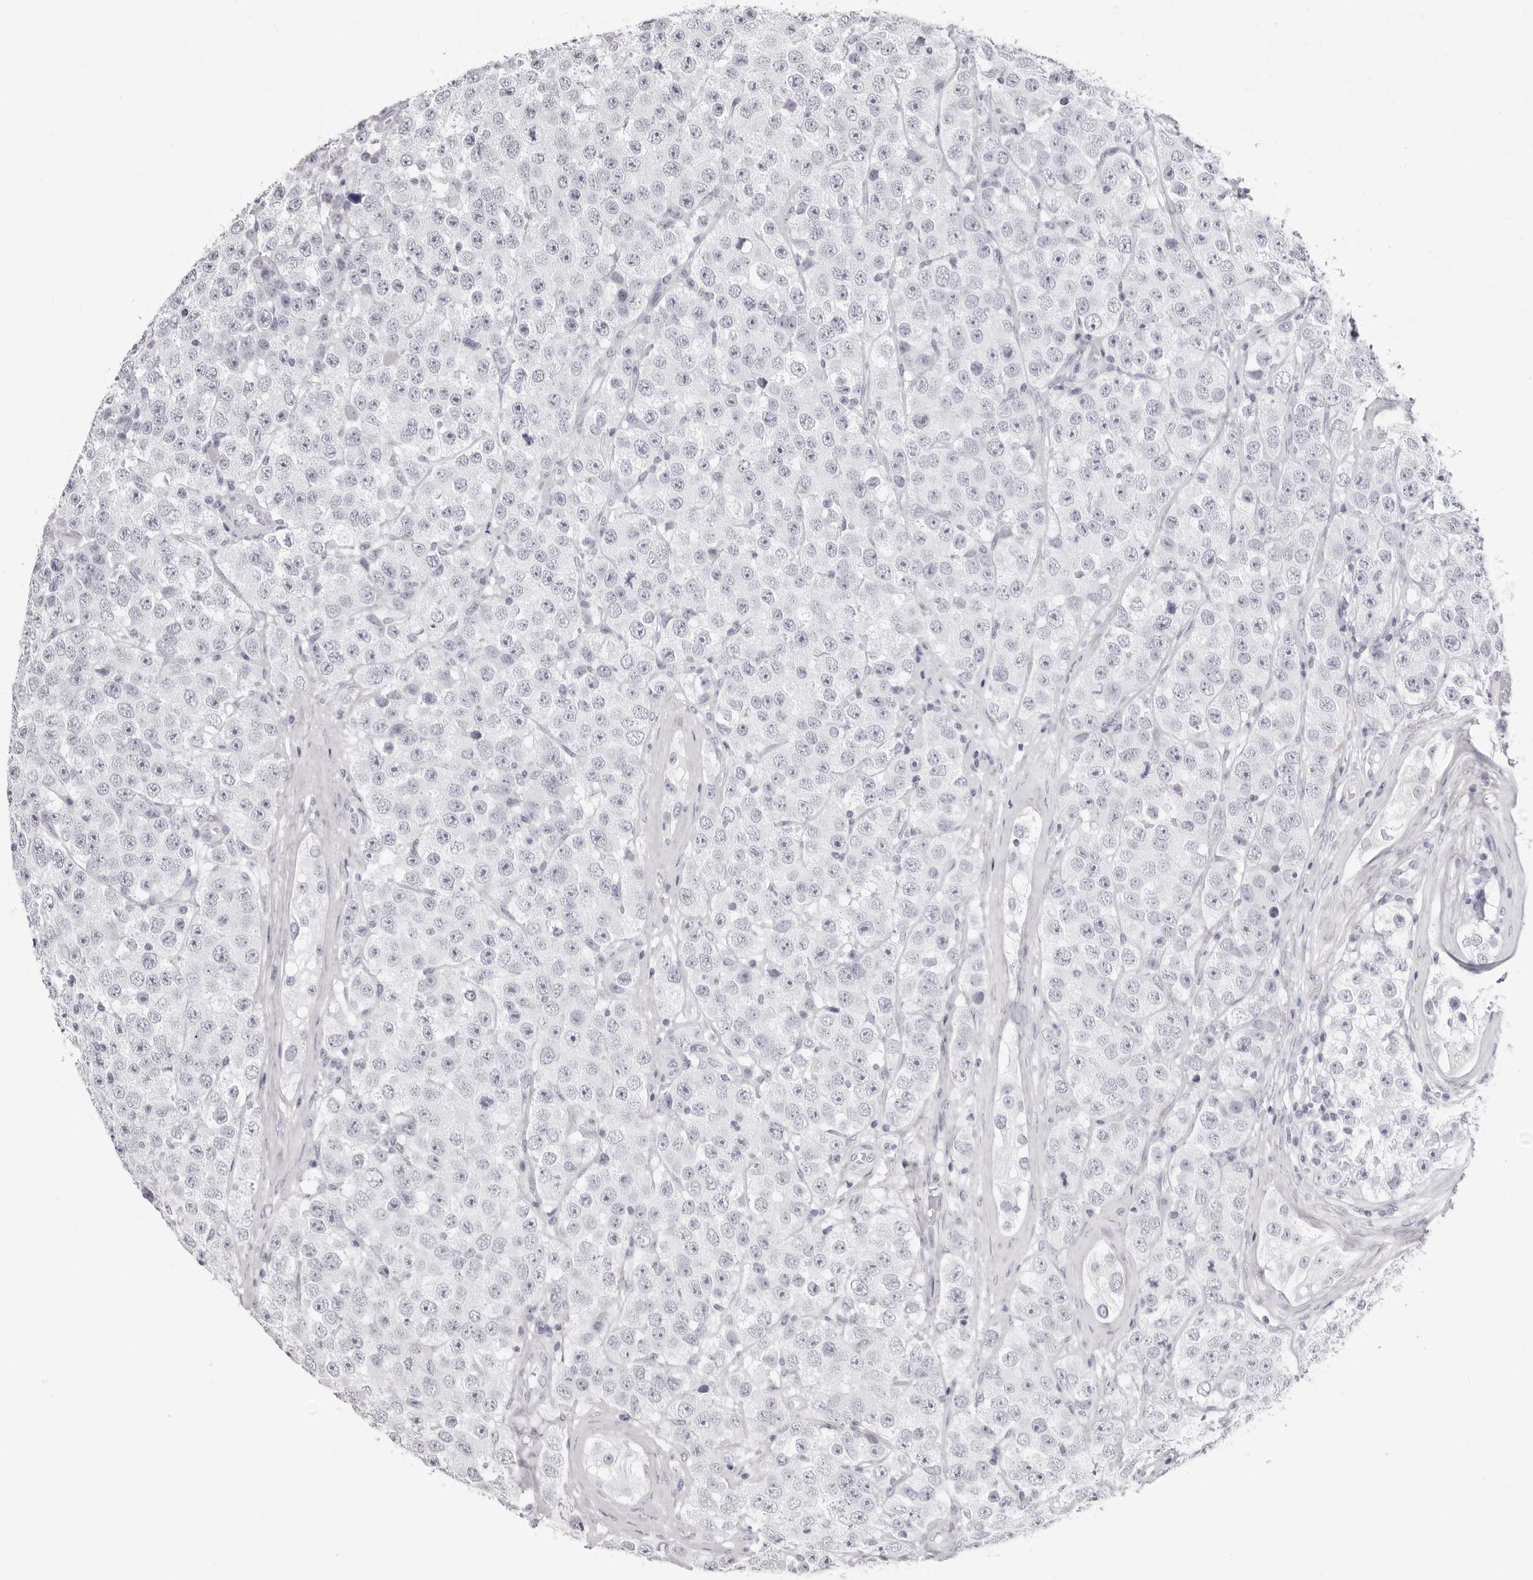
{"staining": {"intensity": "negative", "quantity": "none", "location": "none"}, "tissue": "testis cancer", "cell_type": "Tumor cells", "image_type": "cancer", "snomed": [{"axis": "morphology", "description": "Seminoma, NOS"}, {"axis": "morphology", "description": "Carcinoma, Embryonal, NOS"}, {"axis": "topography", "description": "Testis"}], "caption": "High power microscopy micrograph of an IHC micrograph of embryonal carcinoma (testis), revealing no significant staining in tumor cells.", "gene": "INSL3", "patient": {"sex": "male", "age": 28}}